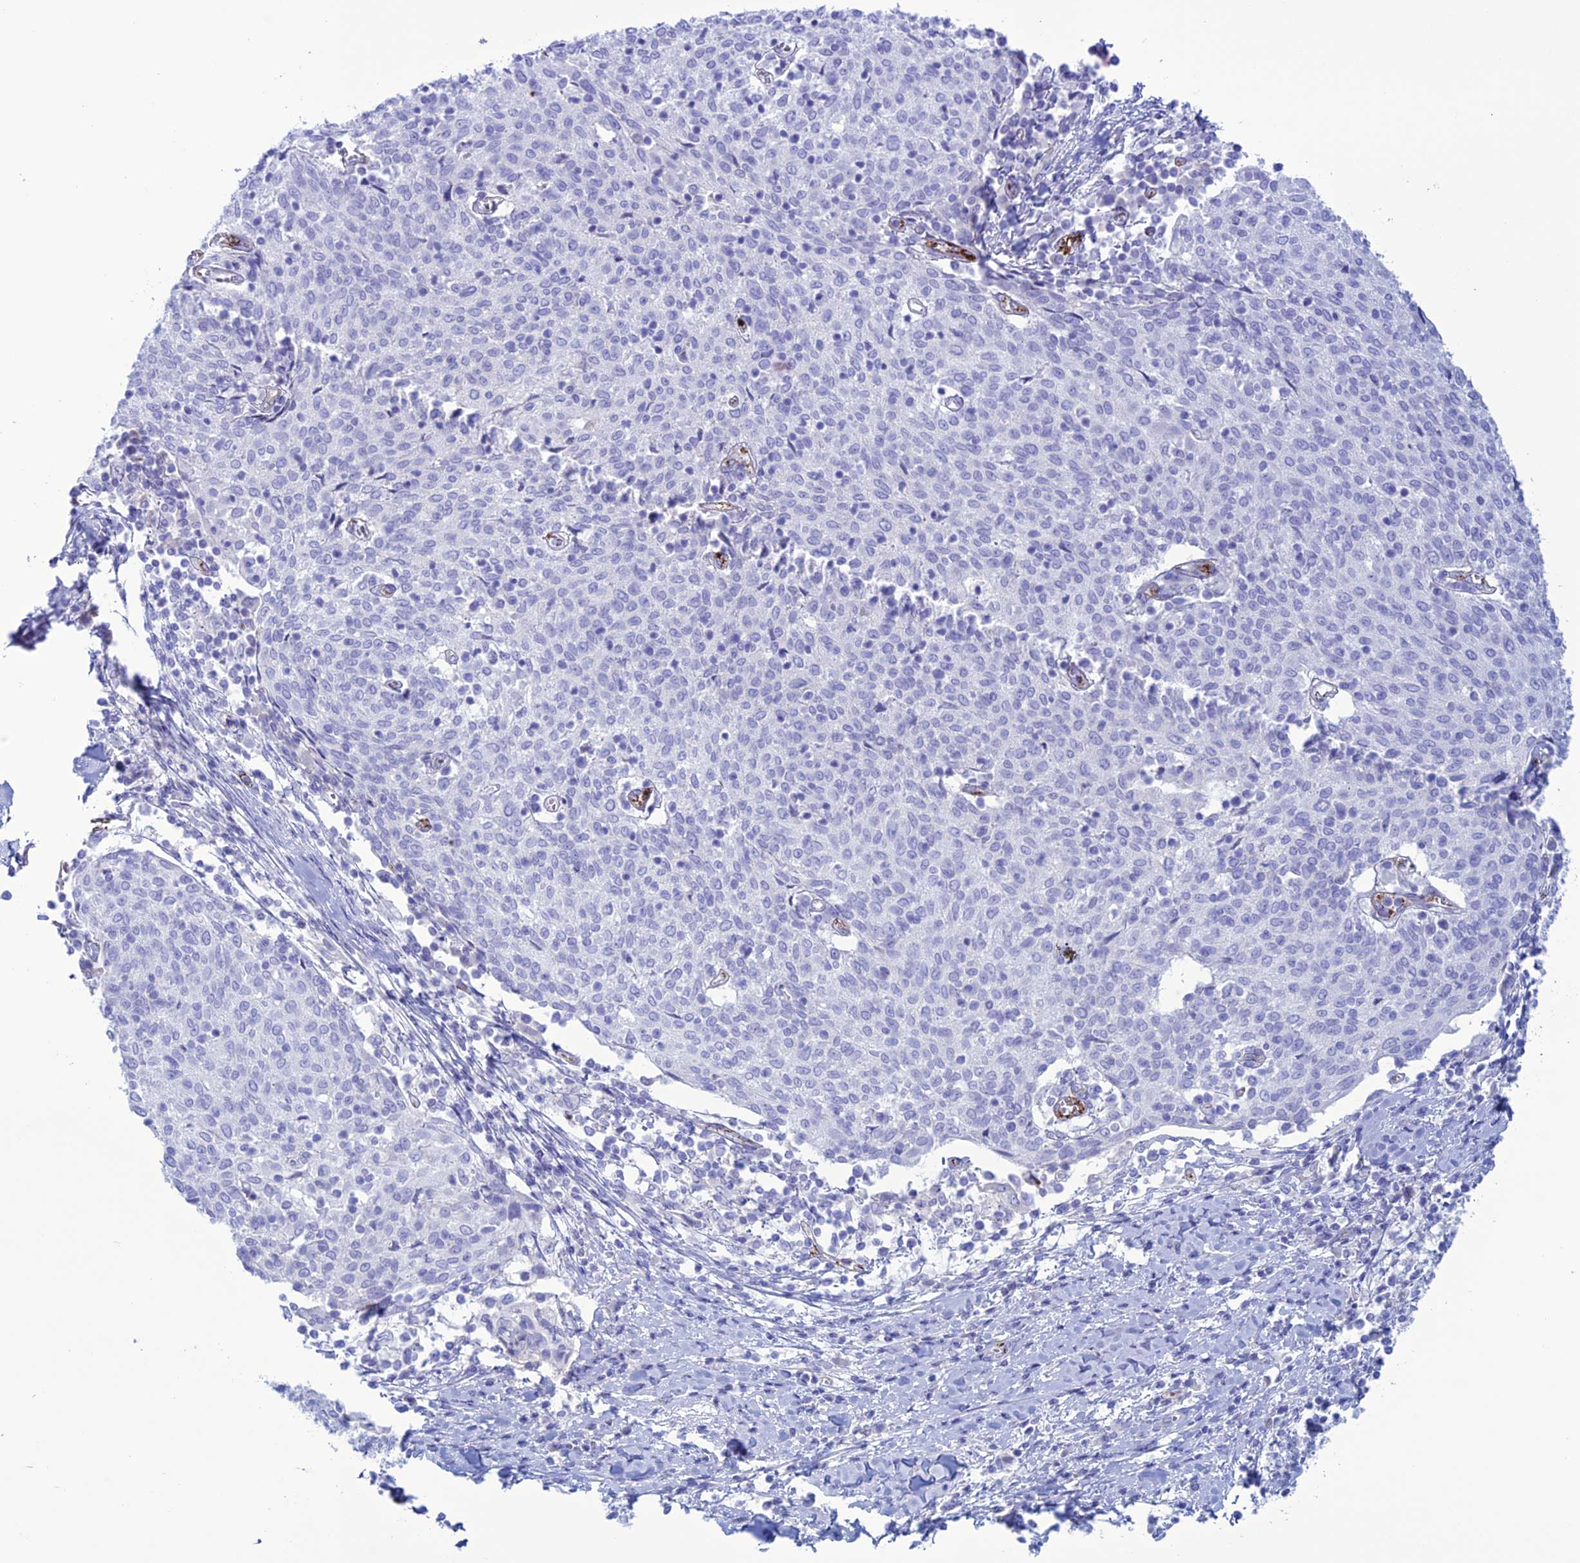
{"staining": {"intensity": "negative", "quantity": "none", "location": "none"}, "tissue": "cervical cancer", "cell_type": "Tumor cells", "image_type": "cancer", "snomed": [{"axis": "morphology", "description": "Squamous cell carcinoma, NOS"}, {"axis": "topography", "description": "Cervix"}], "caption": "IHC of human cervical cancer shows no positivity in tumor cells.", "gene": "CDC42EP5", "patient": {"sex": "female", "age": 52}}